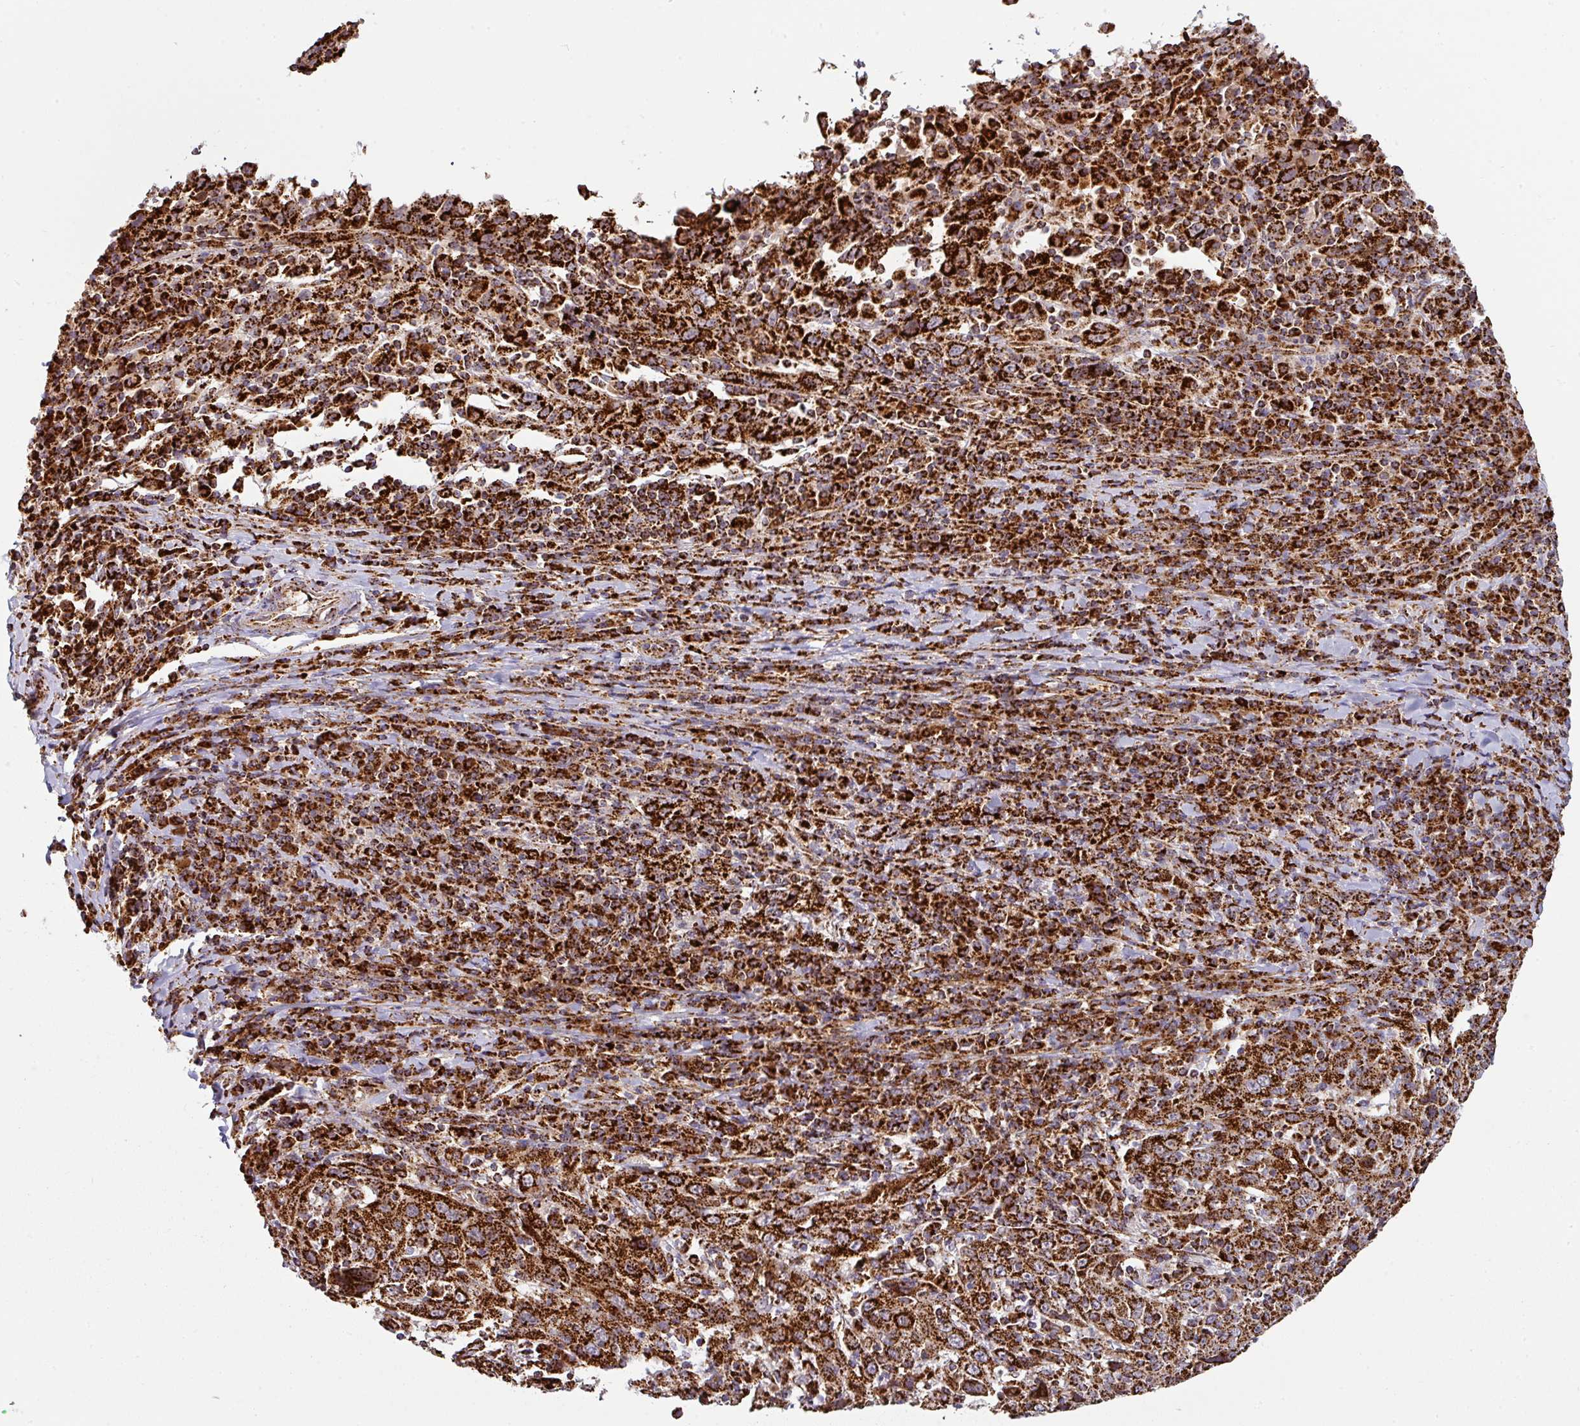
{"staining": {"intensity": "strong", "quantity": ">75%", "location": "cytoplasmic/membranous"}, "tissue": "cervical cancer", "cell_type": "Tumor cells", "image_type": "cancer", "snomed": [{"axis": "morphology", "description": "Squamous cell carcinoma, NOS"}, {"axis": "topography", "description": "Cervix"}], "caption": "Immunohistochemical staining of squamous cell carcinoma (cervical) demonstrates strong cytoplasmic/membranous protein positivity in about >75% of tumor cells.", "gene": "TRAP1", "patient": {"sex": "female", "age": 46}}